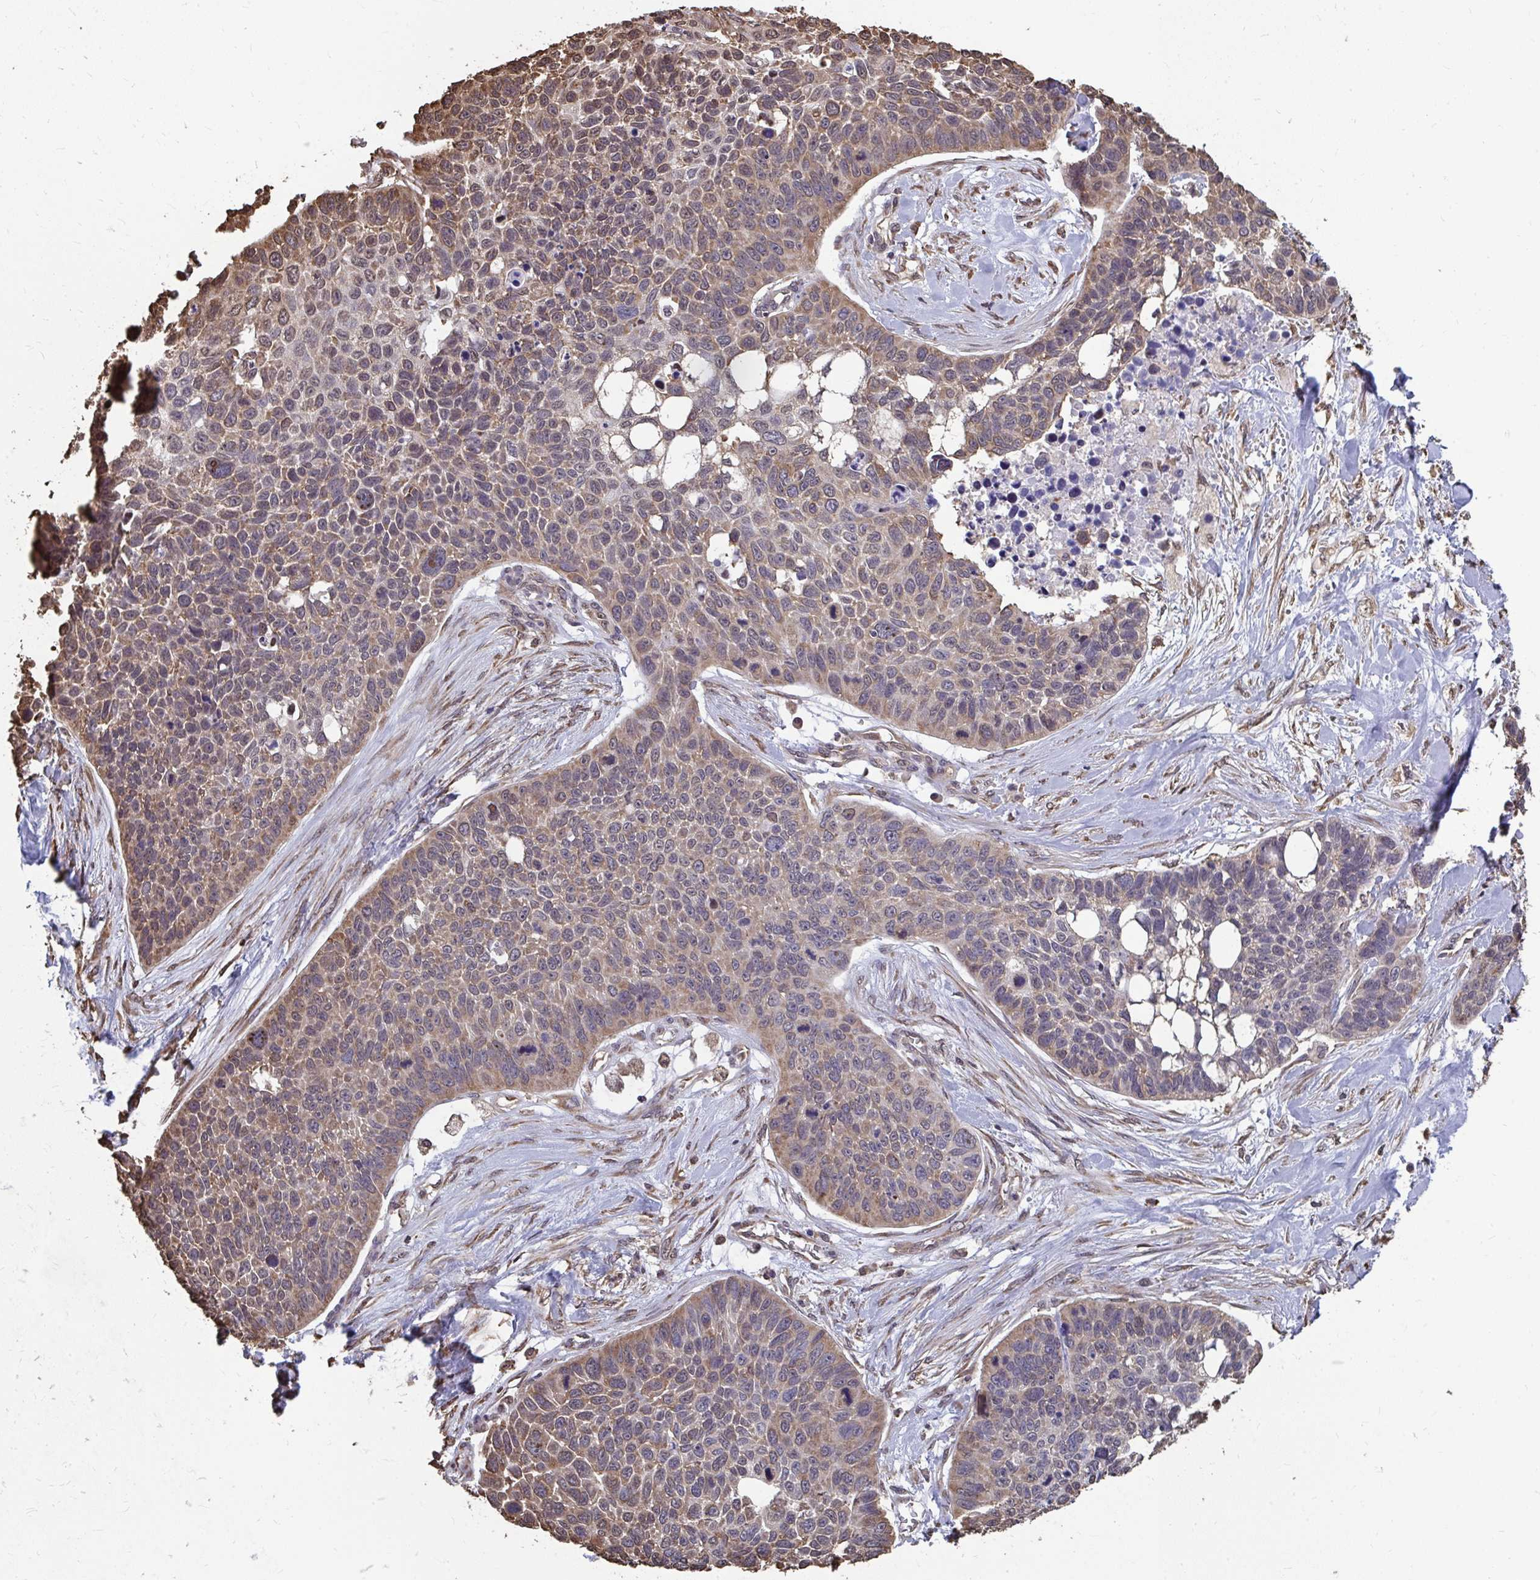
{"staining": {"intensity": "weak", "quantity": ">75%", "location": "cytoplasmic/membranous"}, "tissue": "lung cancer", "cell_type": "Tumor cells", "image_type": "cancer", "snomed": [{"axis": "morphology", "description": "Squamous cell carcinoma, NOS"}, {"axis": "topography", "description": "Lung"}], "caption": "Tumor cells display low levels of weak cytoplasmic/membranous expression in approximately >75% of cells in human squamous cell carcinoma (lung). (Brightfield microscopy of DAB IHC at high magnification).", "gene": "SYNCRIP", "patient": {"sex": "male", "age": 62}}